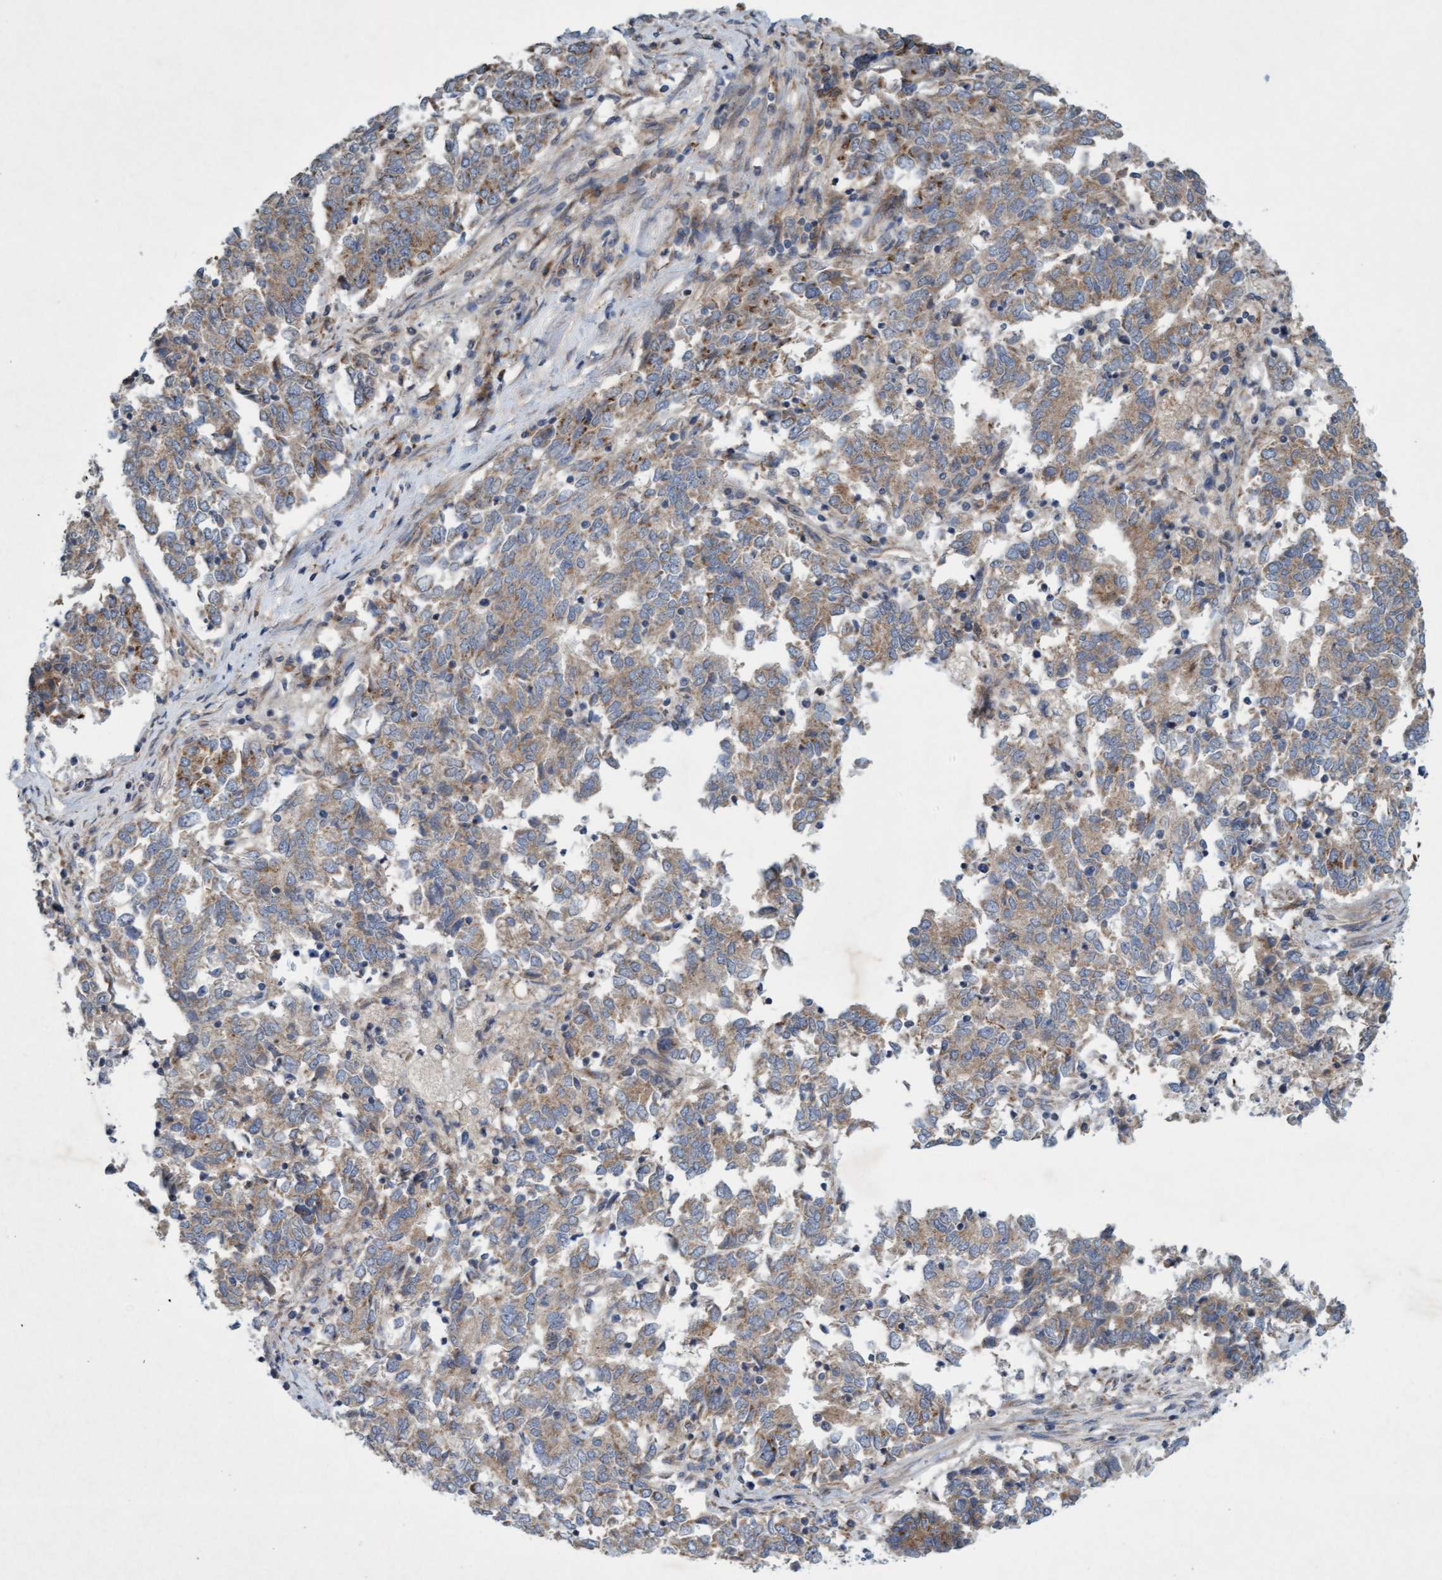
{"staining": {"intensity": "weak", "quantity": ">75%", "location": "cytoplasmic/membranous"}, "tissue": "endometrial cancer", "cell_type": "Tumor cells", "image_type": "cancer", "snomed": [{"axis": "morphology", "description": "Adenocarcinoma, NOS"}, {"axis": "topography", "description": "Endometrium"}], "caption": "Tumor cells reveal low levels of weak cytoplasmic/membranous positivity in approximately >75% of cells in human adenocarcinoma (endometrial). The staining was performed using DAB (3,3'-diaminobenzidine), with brown indicating positive protein expression. Nuclei are stained blue with hematoxylin.", "gene": "DDHD2", "patient": {"sex": "female", "age": 80}}